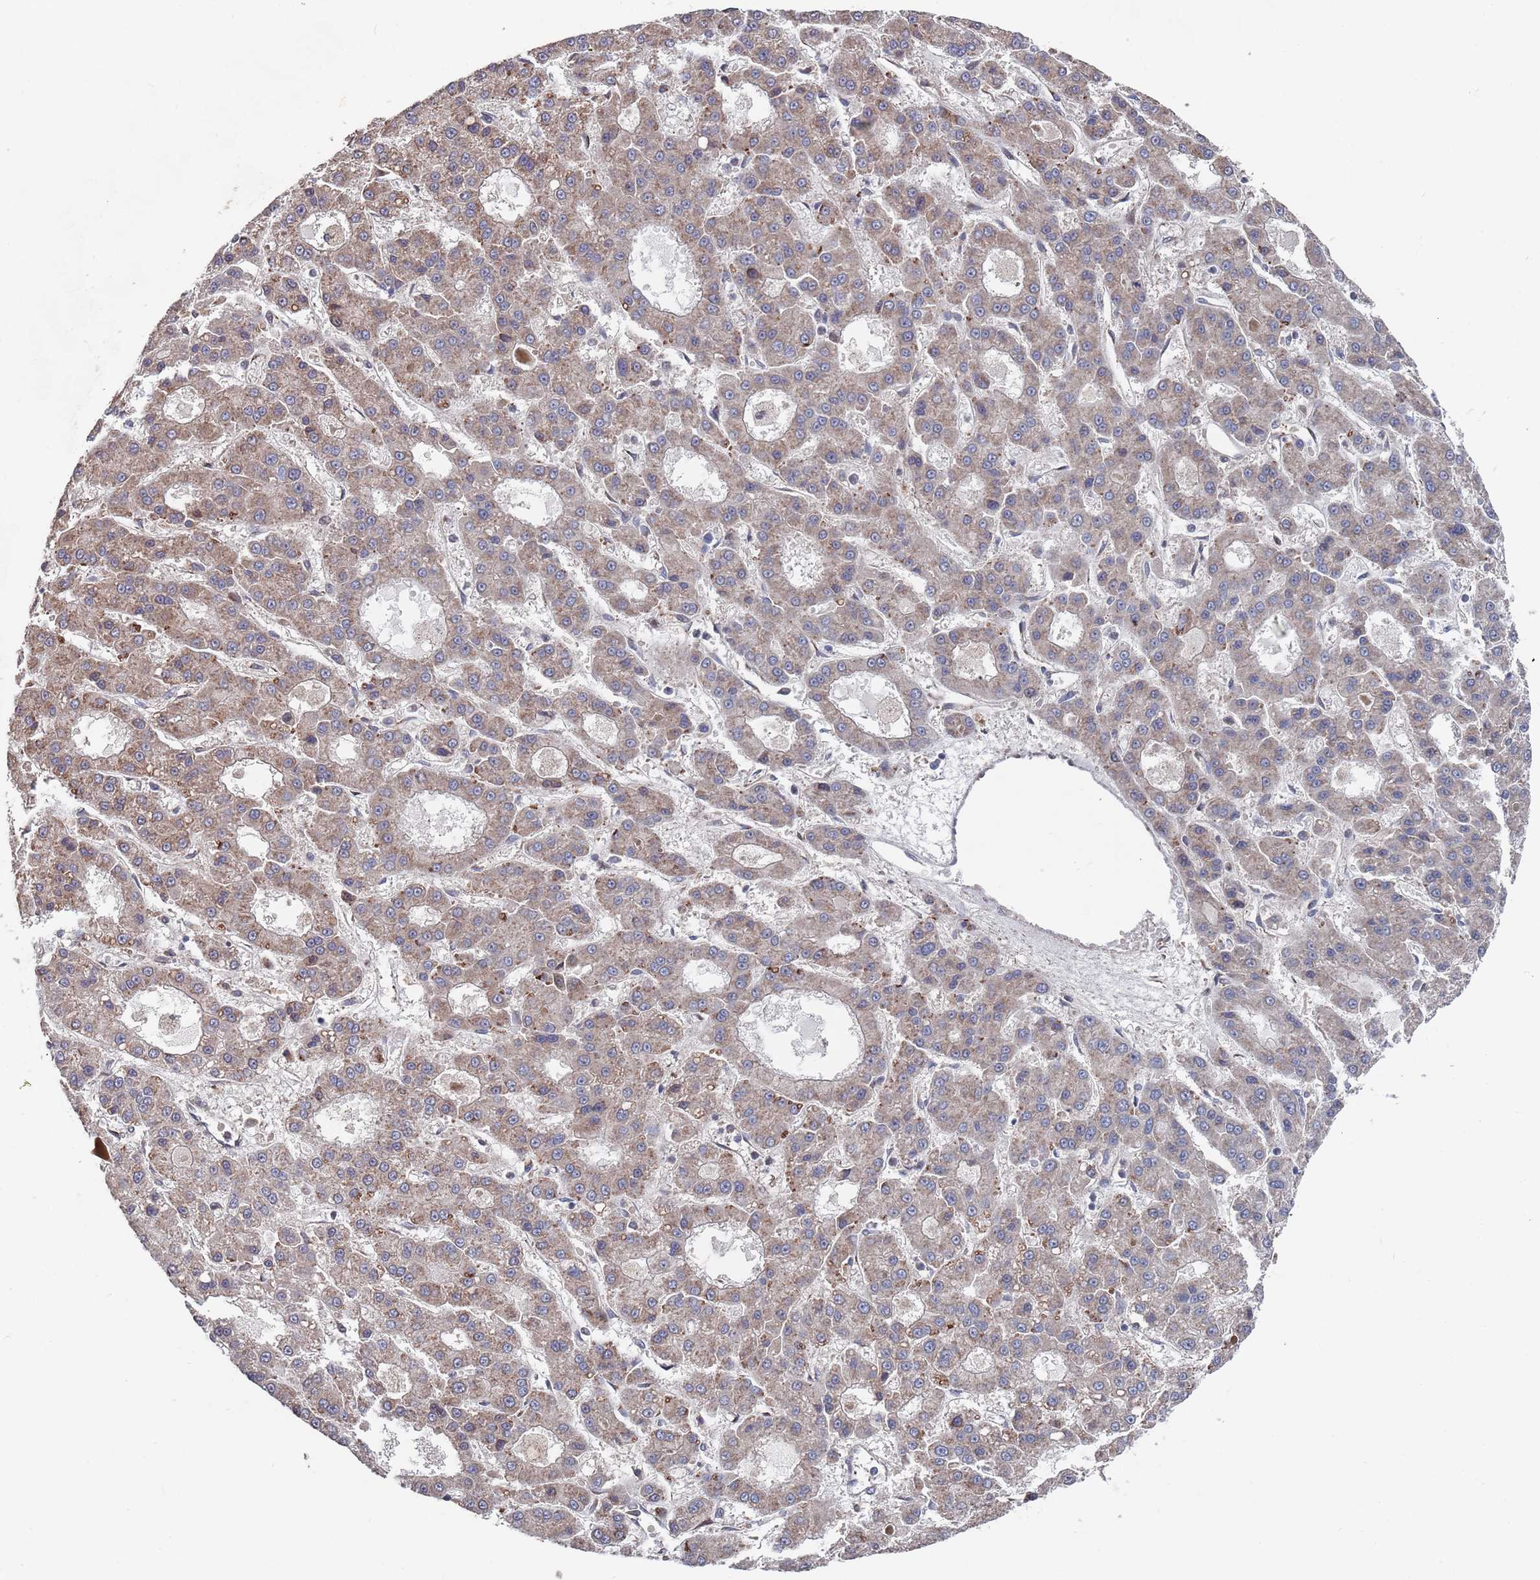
{"staining": {"intensity": "weak", "quantity": "<25%", "location": "cytoplasmic/membranous"}, "tissue": "liver cancer", "cell_type": "Tumor cells", "image_type": "cancer", "snomed": [{"axis": "morphology", "description": "Carcinoma, Hepatocellular, NOS"}, {"axis": "topography", "description": "Liver"}], "caption": "IHC micrograph of liver hepatocellular carcinoma stained for a protein (brown), which reveals no positivity in tumor cells.", "gene": "UNC45A", "patient": {"sex": "male", "age": 70}}